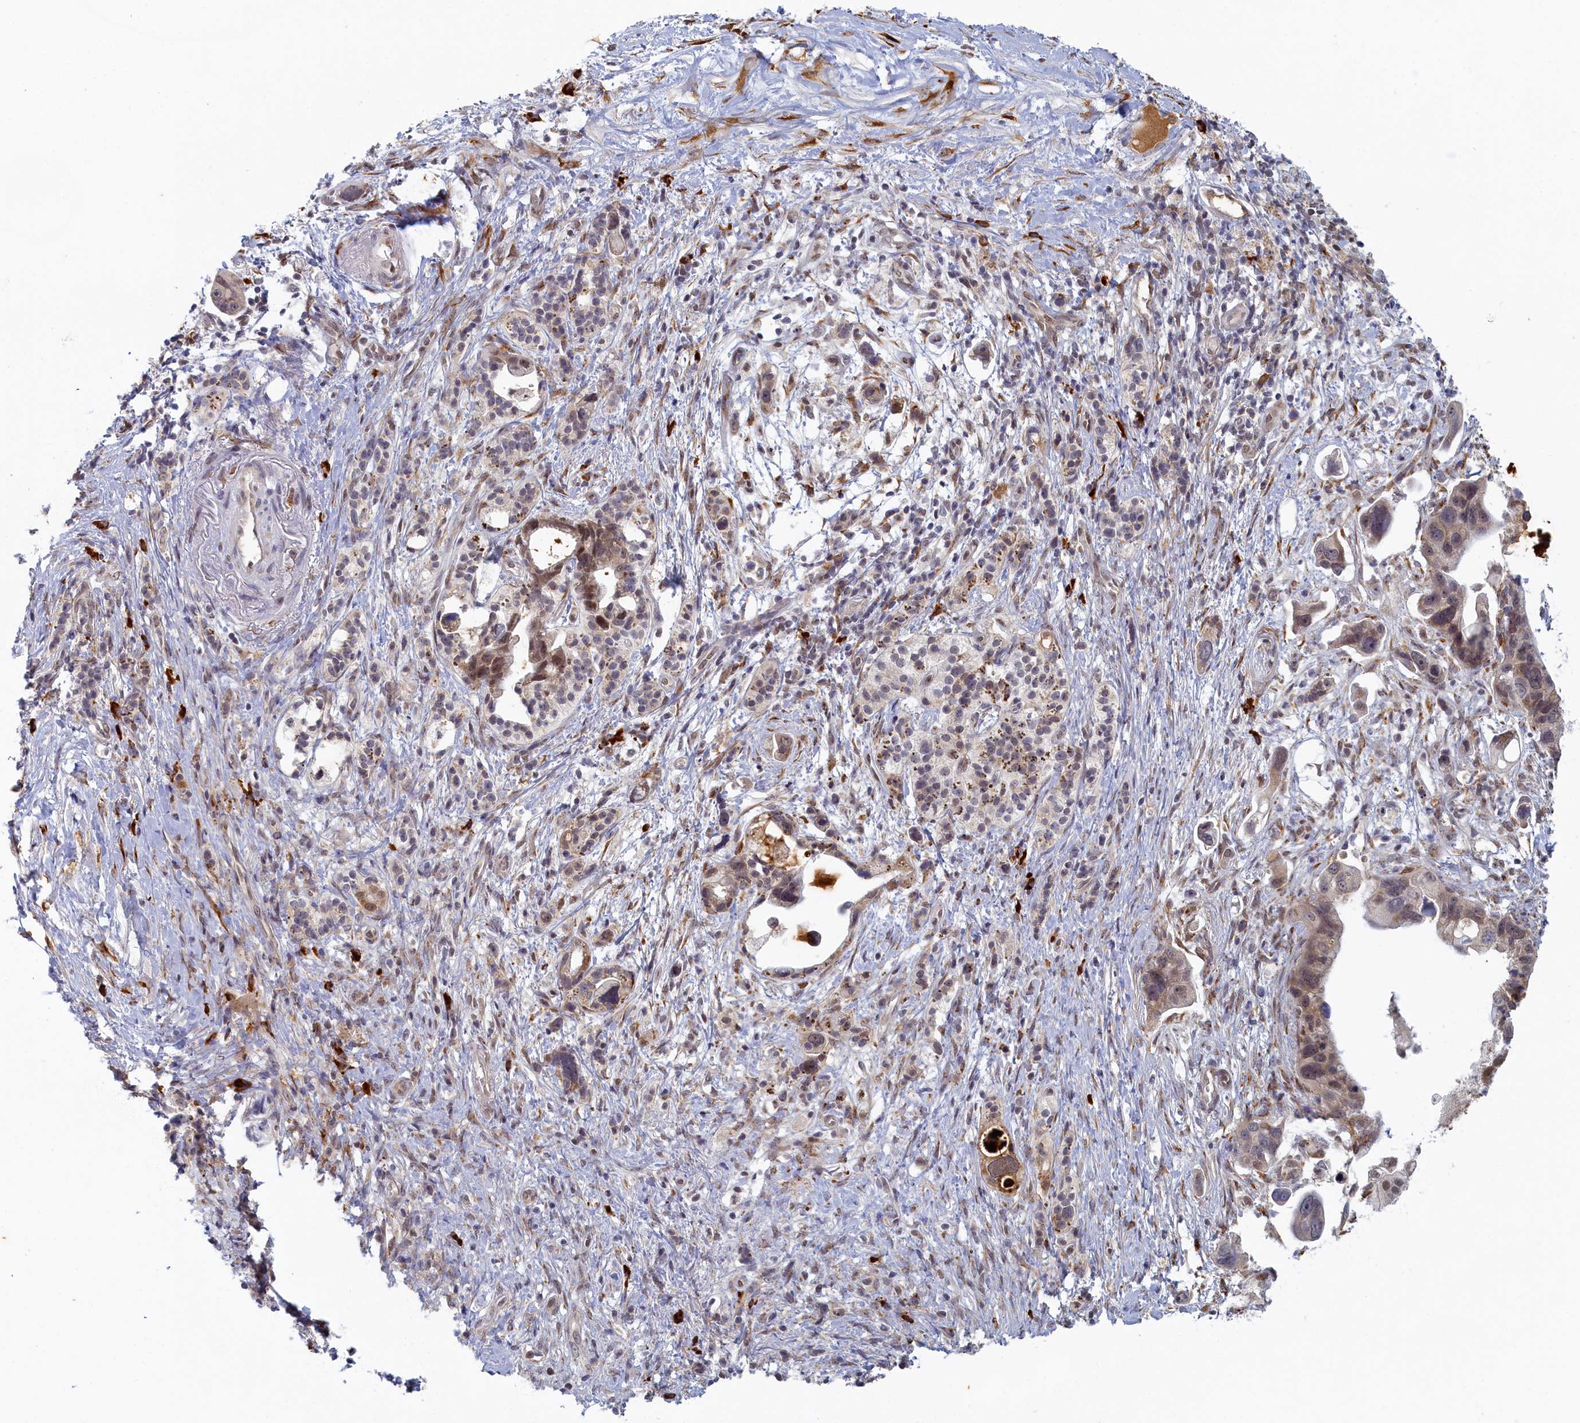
{"staining": {"intensity": "weak", "quantity": "25%-75%", "location": "nuclear"}, "tissue": "pancreatic cancer", "cell_type": "Tumor cells", "image_type": "cancer", "snomed": [{"axis": "morphology", "description": "Adenocarcinoma, NOS"}, {"axis": "topography", "description": "Pancreas"}], "caption": "An IHC histopathology image of neoplastic tissue is shown. Protein staining in brown labels weak nuclear positivity in pancreatic cancer (adenocarcinoma) within tumor cells.", "gene": "DNAJC17", "patient": {"sex": "female", "age": 83}}